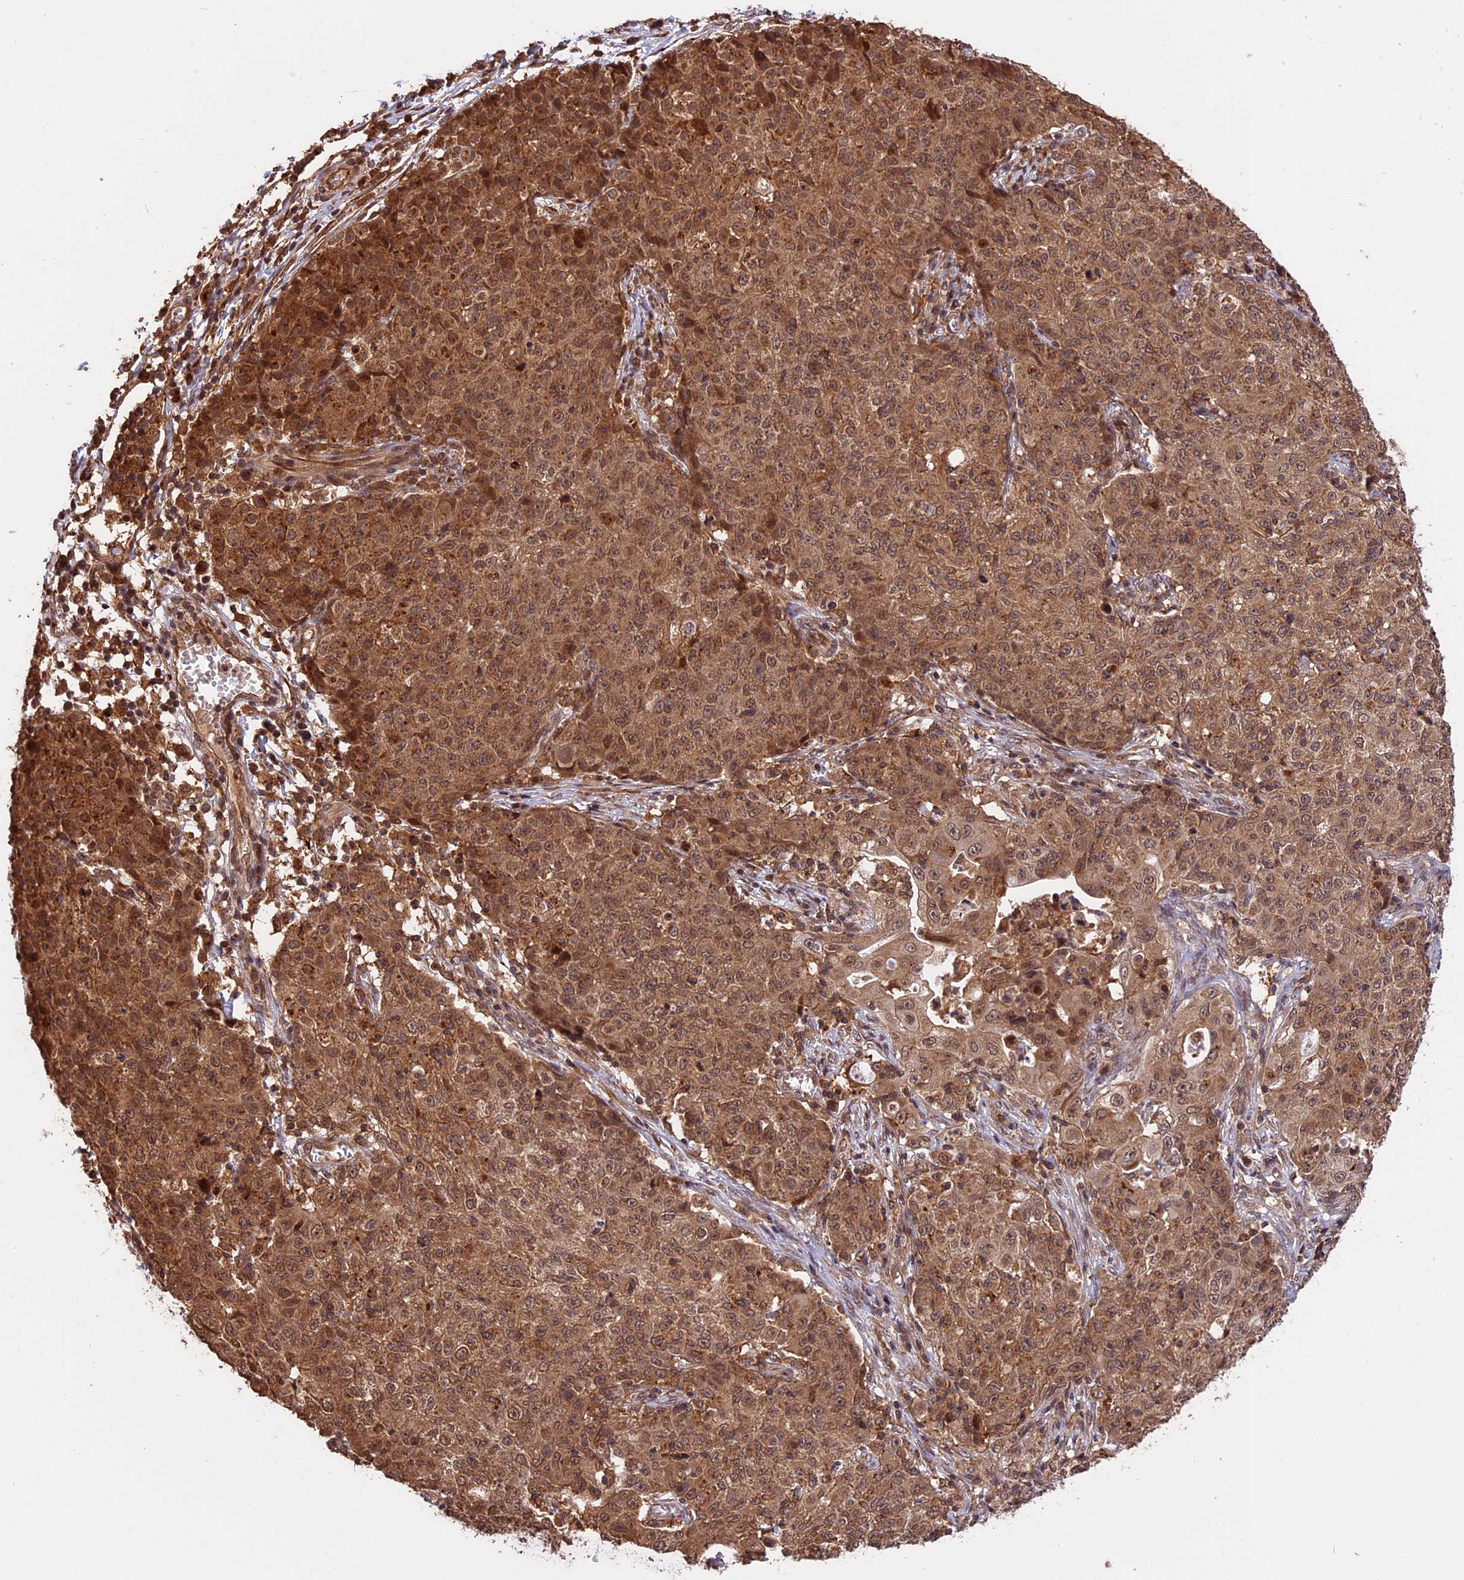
{"staining": {"intensity": "moderate", "quantity": ">75%", "location": "cytoplasmic/membranous,nuclear"}, "tissue": "ovarian cancer", "cell_type": "Tumor cells", "image_type": "cancer", "snomed": [{"axis": "morphology", "description": "Carcinoma, endometroid"}, {"axis": "topography", "description": "Ovary"}], "caption": "This micrograph reveals IHC staining of human endometroid carcinoma (ovarian), with medium moderate cytoplasmic/membranous and nuclear expression in approximately >75% of tumor cells.", "gene": "ESCO1", "patient": {"sex": "female", "age": 42}}